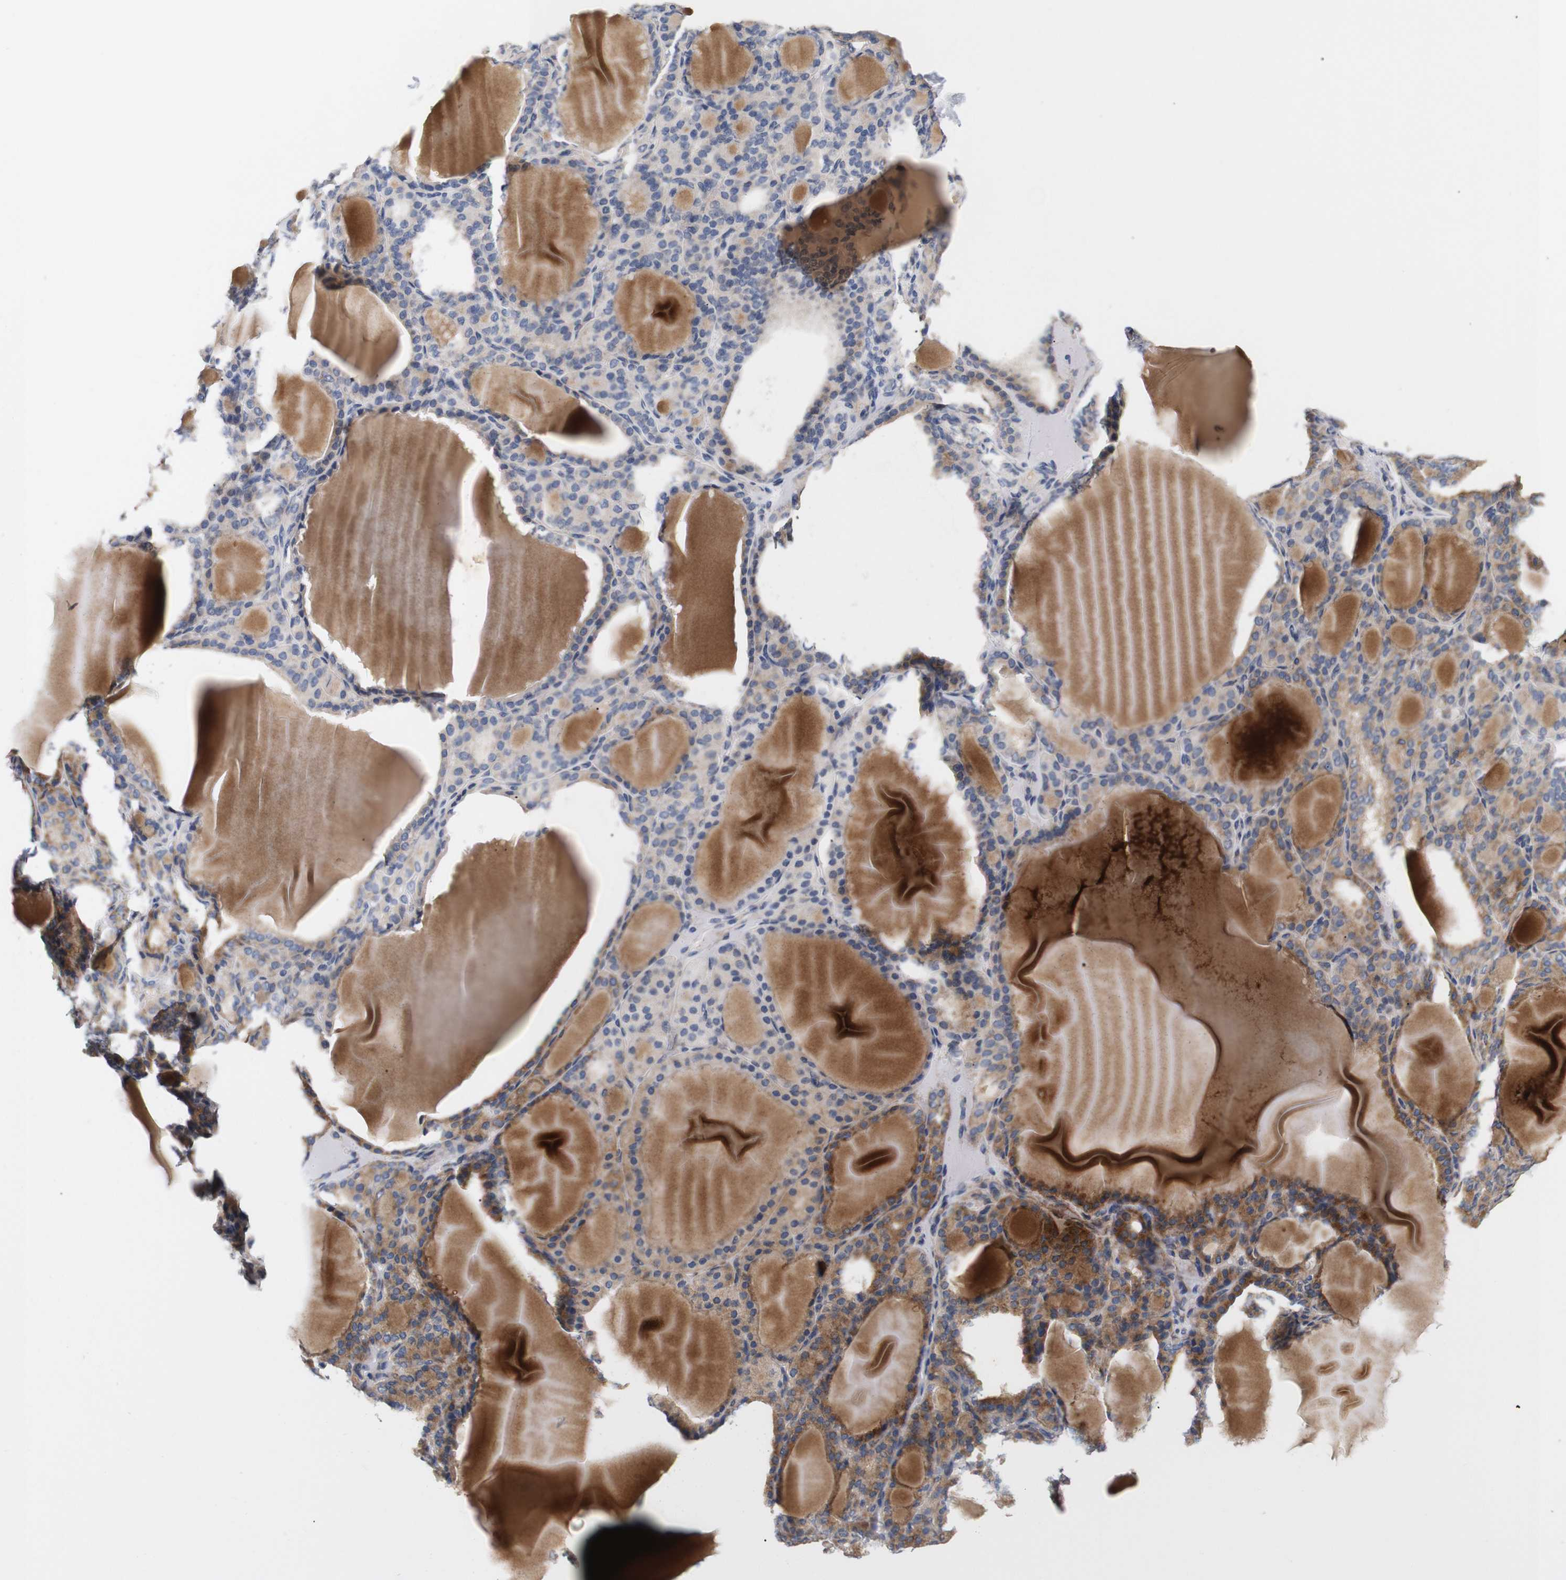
{"staining": {"intensity": "moderate", "quantity": ">75%", "location": "cytoplasmic/membranous"}, "tissue": "thyroid gland", "cell_type": "Glandular cells", "image_type": "normal", "snomed": [{"axis": "morphology", "description": "Normal tissue, NOS"}, {"axis": "topography", "description": "Thyroid gland"}], "caption": "IHC (DAB (3,3'-diaminobenzidine)) staining of benign human thyroid gland demonstrates moderate cytoplasmic/membranous protein expression in about >75% of glandular cells. The staining was performed using DAB (3,3'-diaminobenzidine), with brown indicating positive protein expression. Nuclei are stained blue with hematoxylin.", "gene": "TRIM5", "patient": {"sex": "female", "age": 28}}